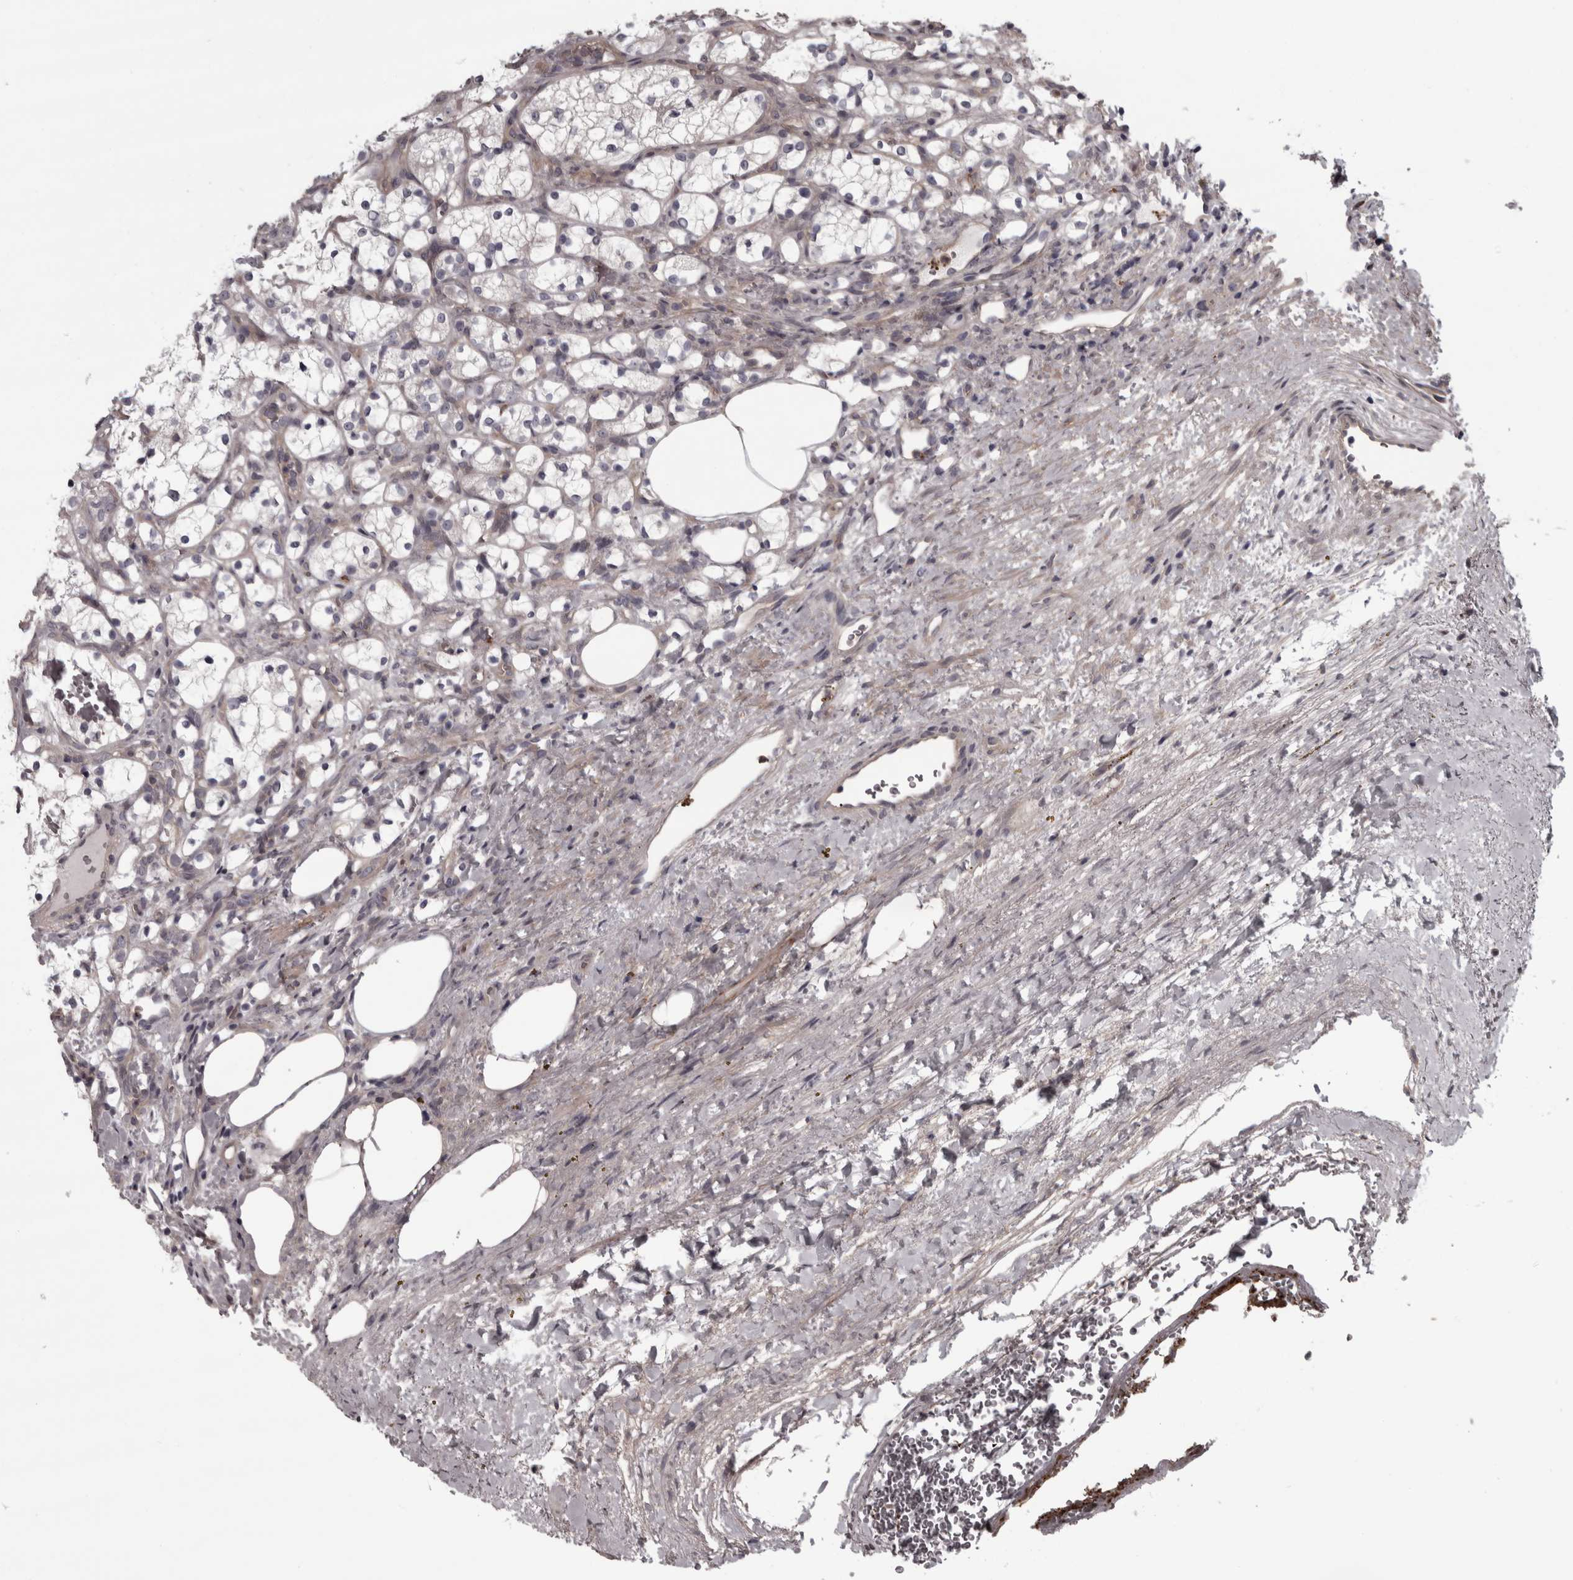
{"staining": {"intensity": "negative", "quantity": "none", "location": "none"}, "tissue": "renal cancer", "cell_type": "Tumor cells", "image_type": "cancer", "snomed": [{"axis": "morphology", "description": "Adenocarcinoma, NOS"}, {"axis": "topography", "description": "Kidney"}], "caption": "There is no significant expression in tumor cells of renal cancer (adenocarcinoma).", "gene": "RSU1", "patient": {"sex": "female", "age": 69}}